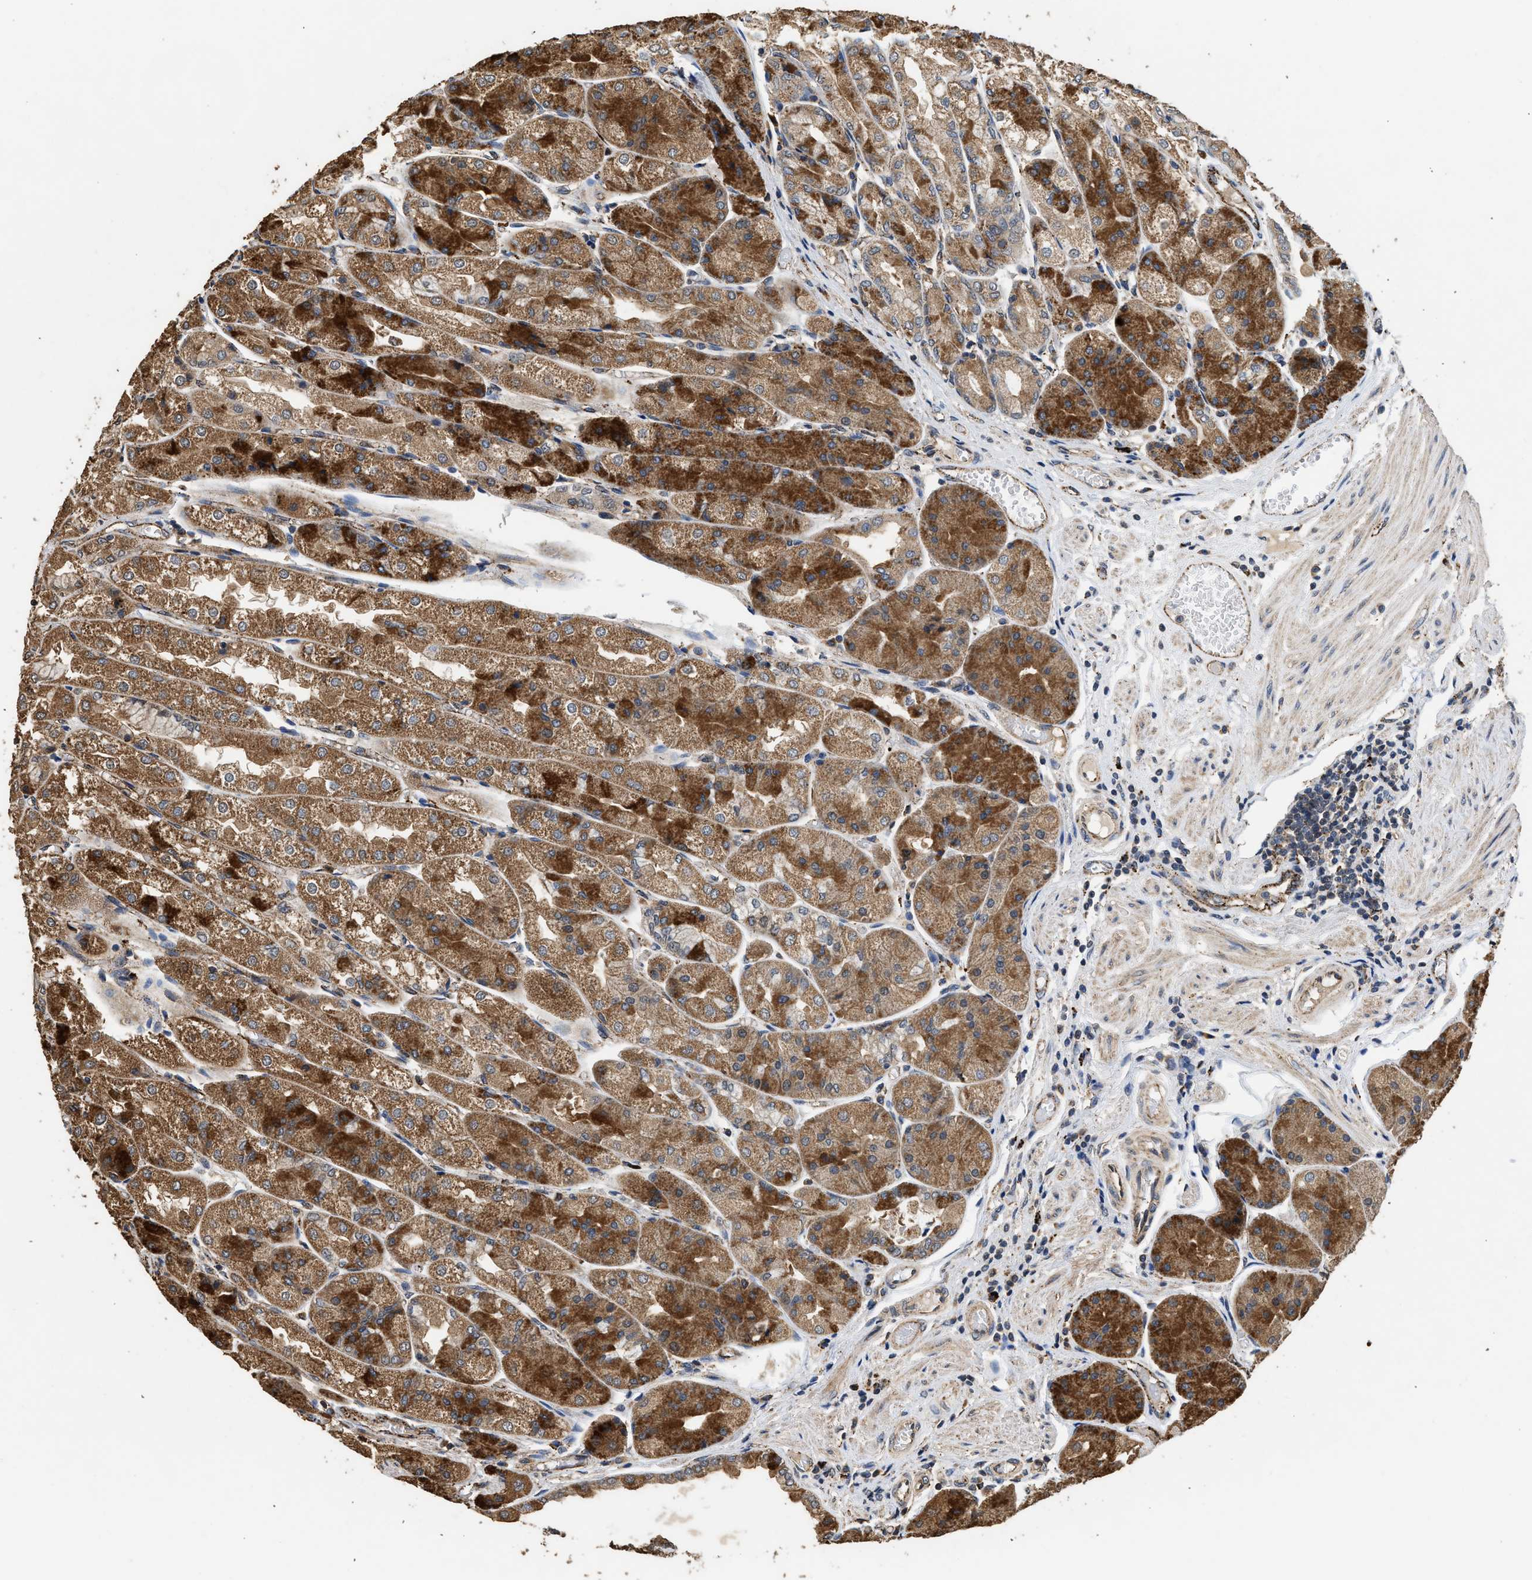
{"staining": {"intensity": "strong", "quantity": ">75%", "location": "cytoplasmic/membranous"}, "tissue": "stomach", "cell_type": "Glandular cells", "image_type": "normal", "snomed": [{"axis": "morphology", "description": "Normal tissue, NOS"}, {"axis": "topography", "description": "Stomach, upper"}], "caption": "This histopathology image shows immunohistochemistry (IHC) staining of normal stomach, with high strong cytoplasmic/membranous positivity in about >75% of glandular cells.", "gene": "CTSV", "patient": {"sex": "male", "age": 72}}